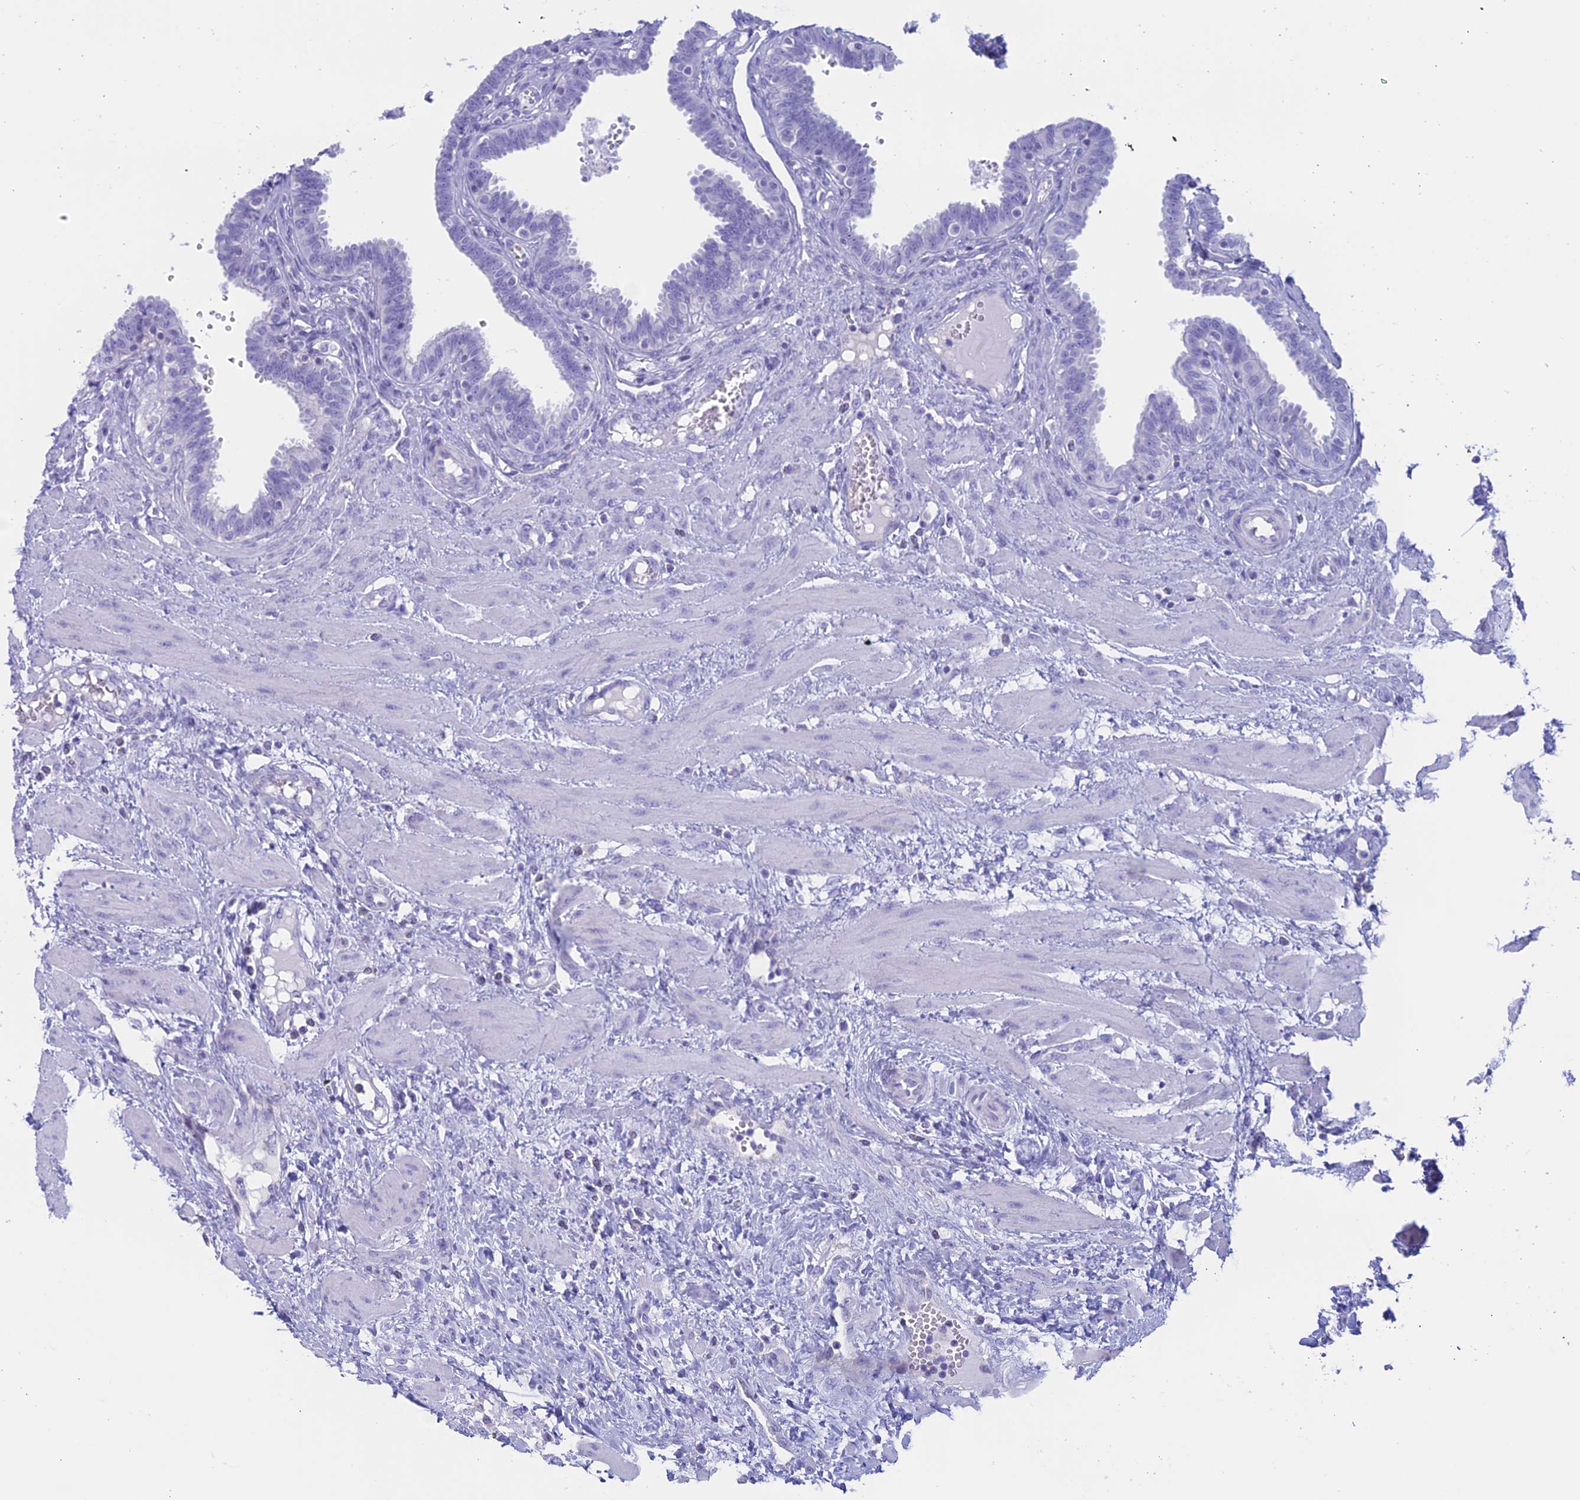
{"staining": {"intensity": "negative", "quantity": "none", "location": "none"}, "tissue": "fallopian tube", "cell_type": "Glandular cells", "image_type": "normal", "snomed": [{"axis": "morphology", "description": "Normal tissue, NOS"}, {"axis": "topography", "description": "Fallopian tube"}], "caption": "IHC image of normal human fallopian tube stained for a protein (brown), which displays no positivity in glandular cells. (DAB immunohistochemistry with hematoxylin counter stain).", "gene": "RP1", "patient": {"sex": "female", "age": 32}}